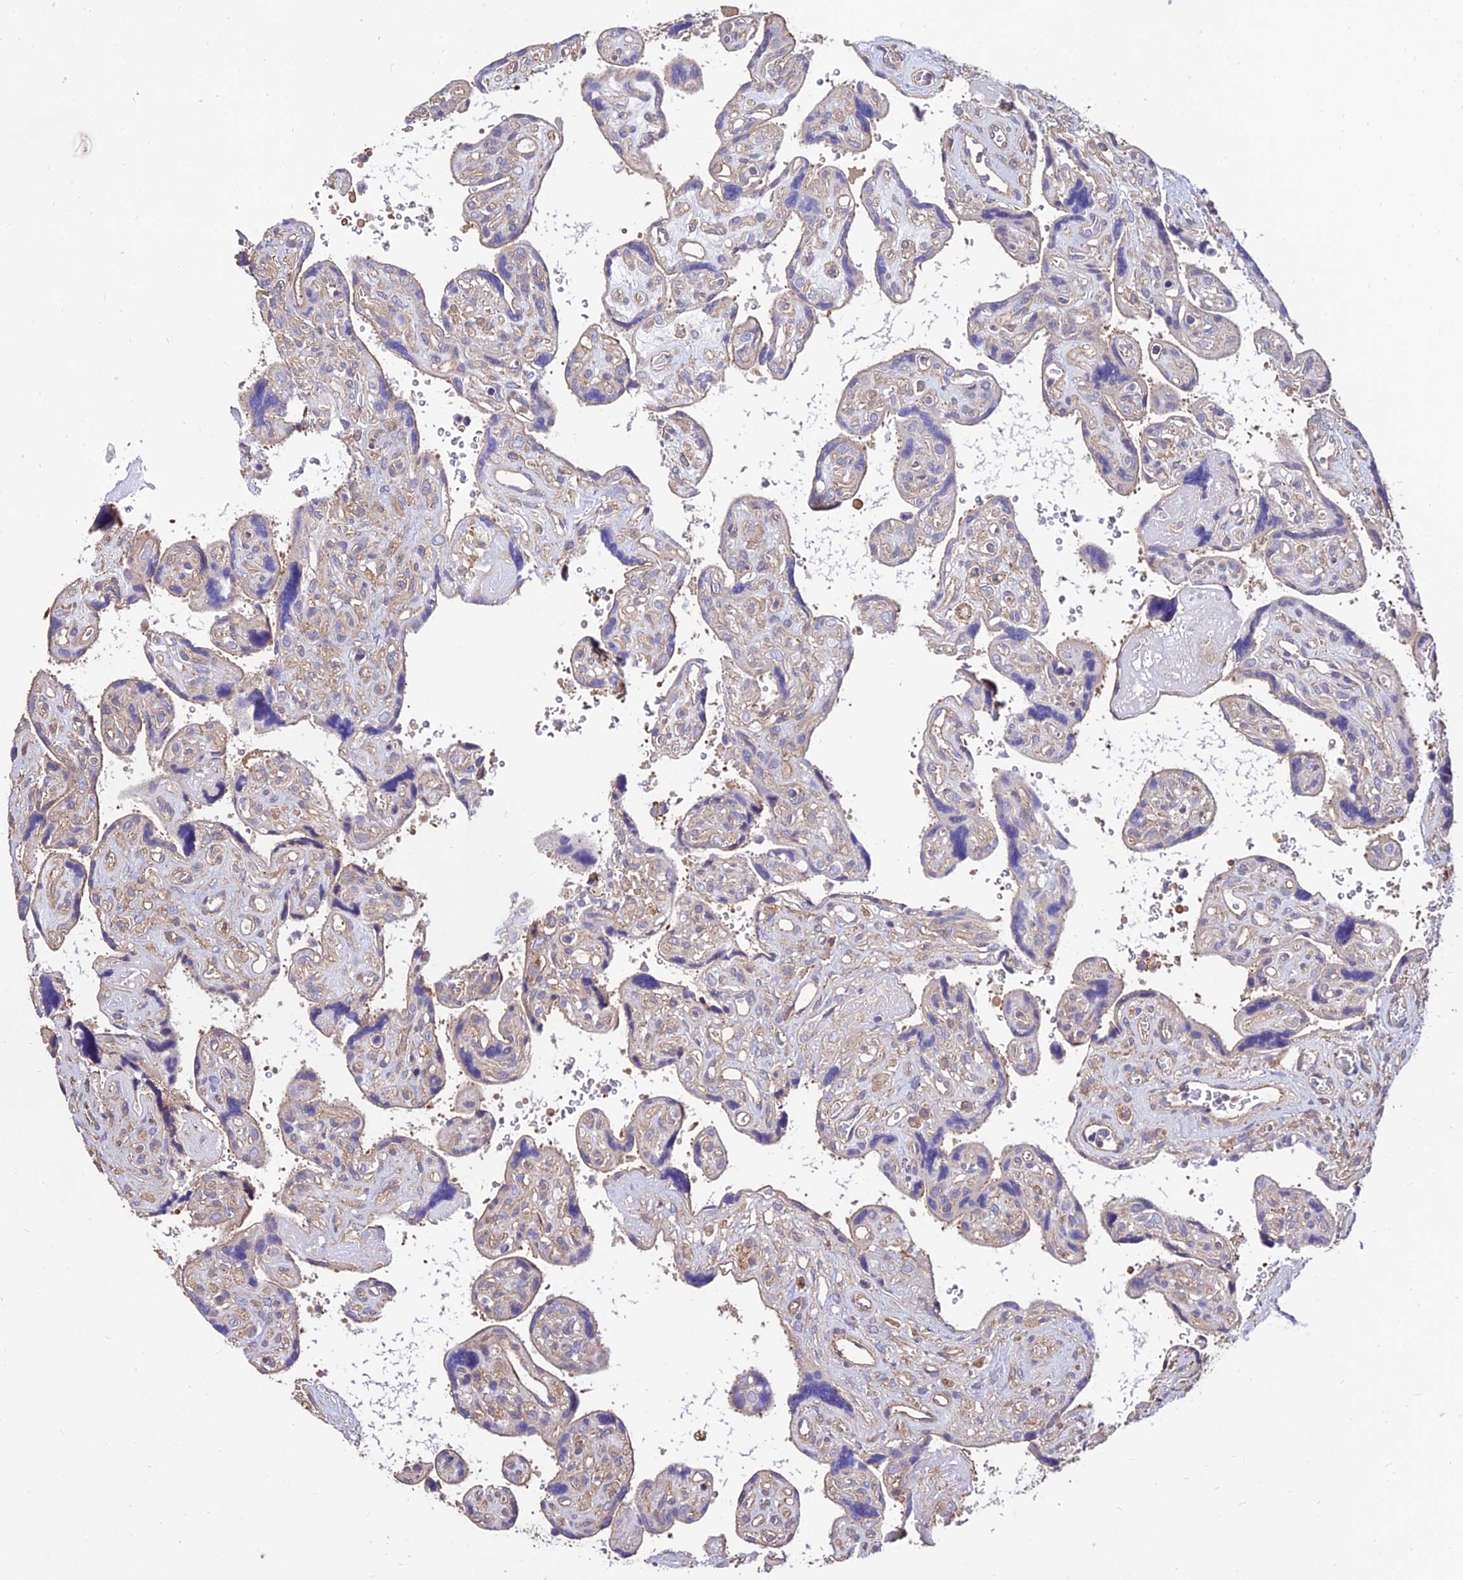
{"staining": {"intensity": "weak", "quantity": "<25%", "location": "cytoplasmic/membranous"}, "tissue": "placenta", "cell_type": "Trophoblastic cells", "image_type": "normal", "snomed": [{"axis": "morphology", "description": "Normal tissue, NOS"}, {"axis": "topography", "description": "Placenta"}], "caption": "Placenta stained for a protein using IHC exhibits no staining trophoblastic cells.", "gene": "CALM1", "patient": {"sex": "female", "age": 39}}